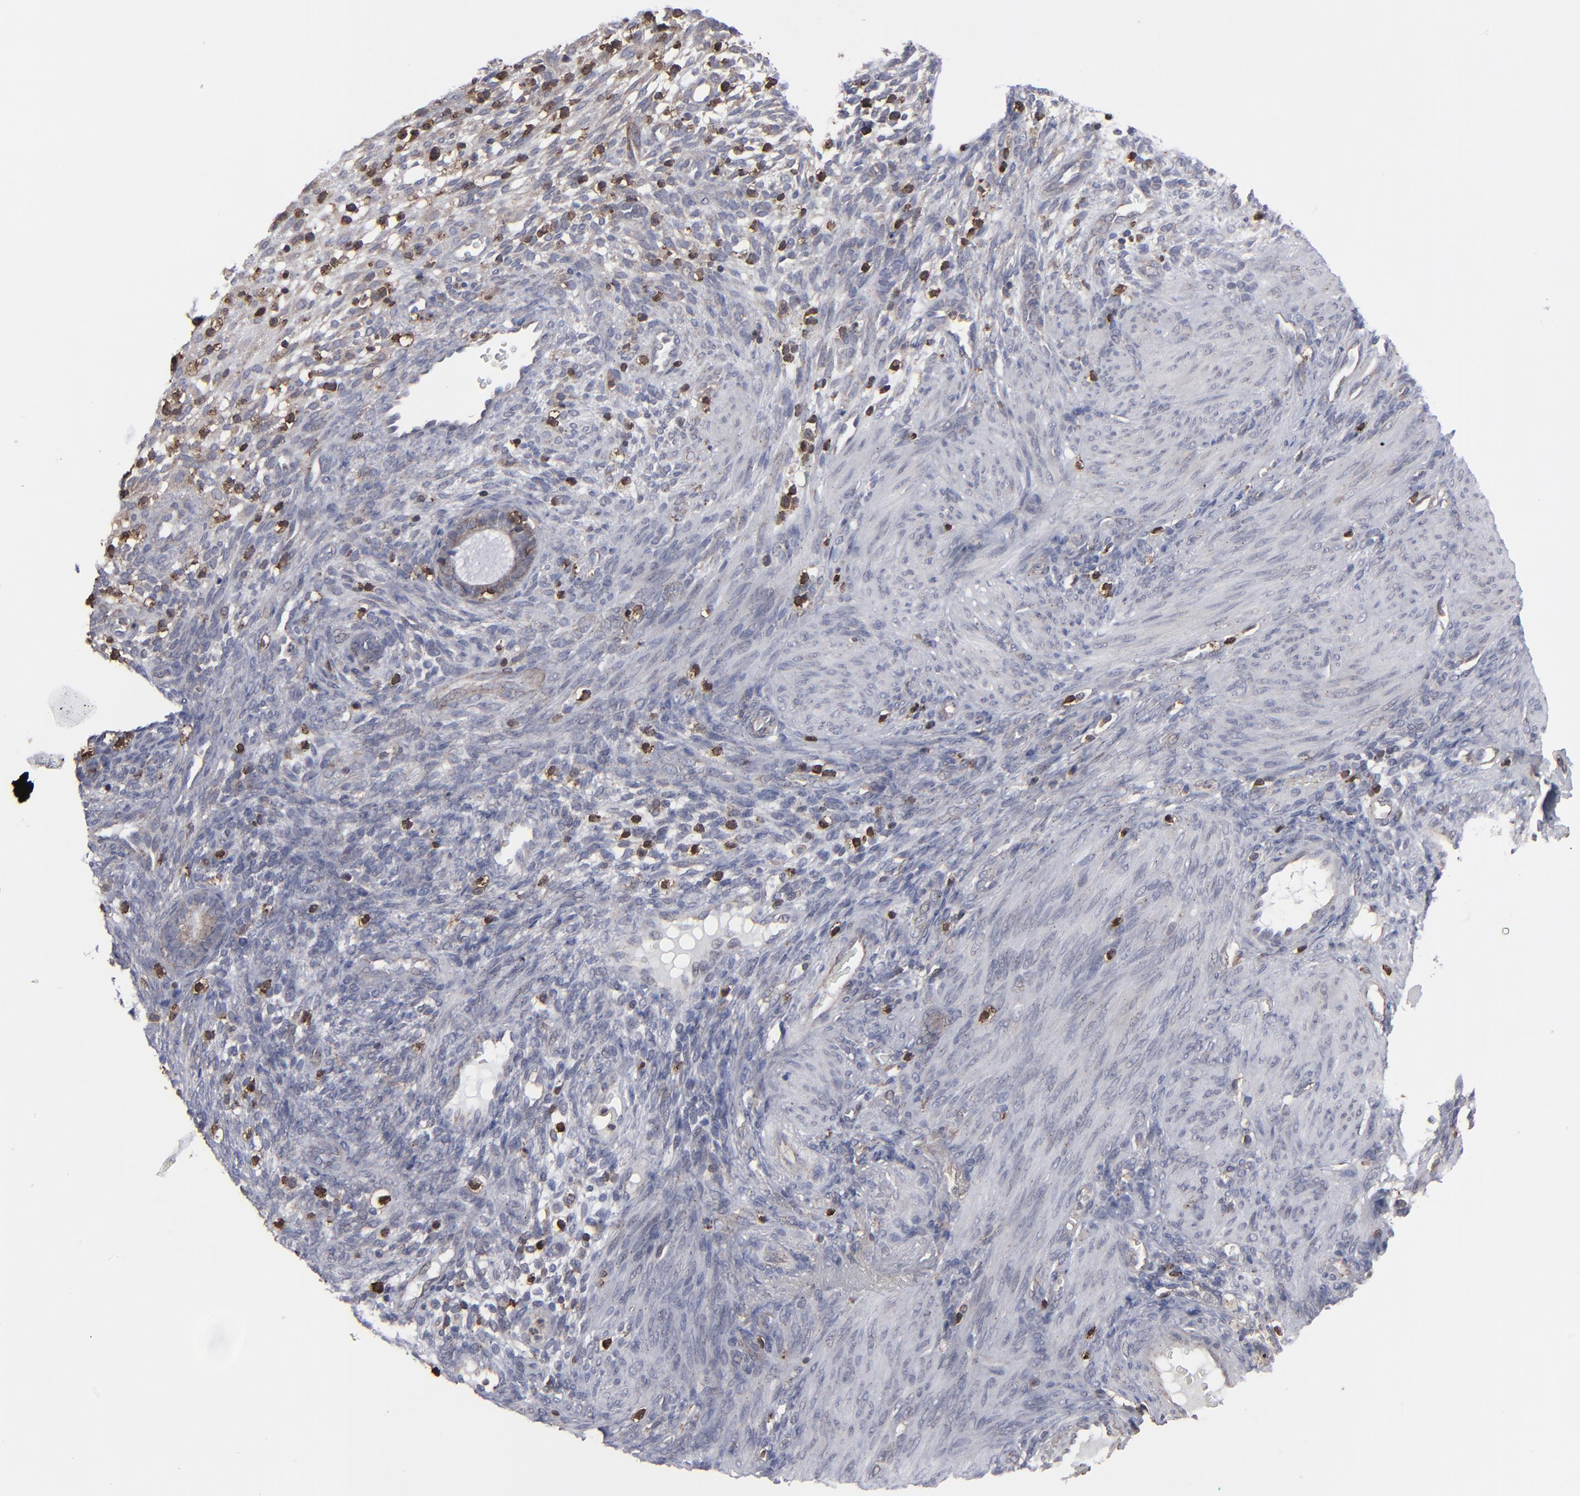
{"staining": {"intensity": "moderate", "quantity": "<25%", "location": "cytoplasmic/membranous"}, "tissue": "endometrium", "cell_type": "Cells in endometrial stroma", "image_type": "normal", "snomed": [{"axis": "morphology", "description": "Normal tissue, NOS"}, {"axis": "topography", "description": "Endometrium"}], "caption": "Protein positivity by IHC displays moderate cytoplasmic/membranous expression in about <25% of cells in endometrial stroma in normal endometrium. The protein is shown in brown color, while the nuclei are stained blue.", "gene": "KIAA2026", "patient": {"sex": "female", "age": 72}}